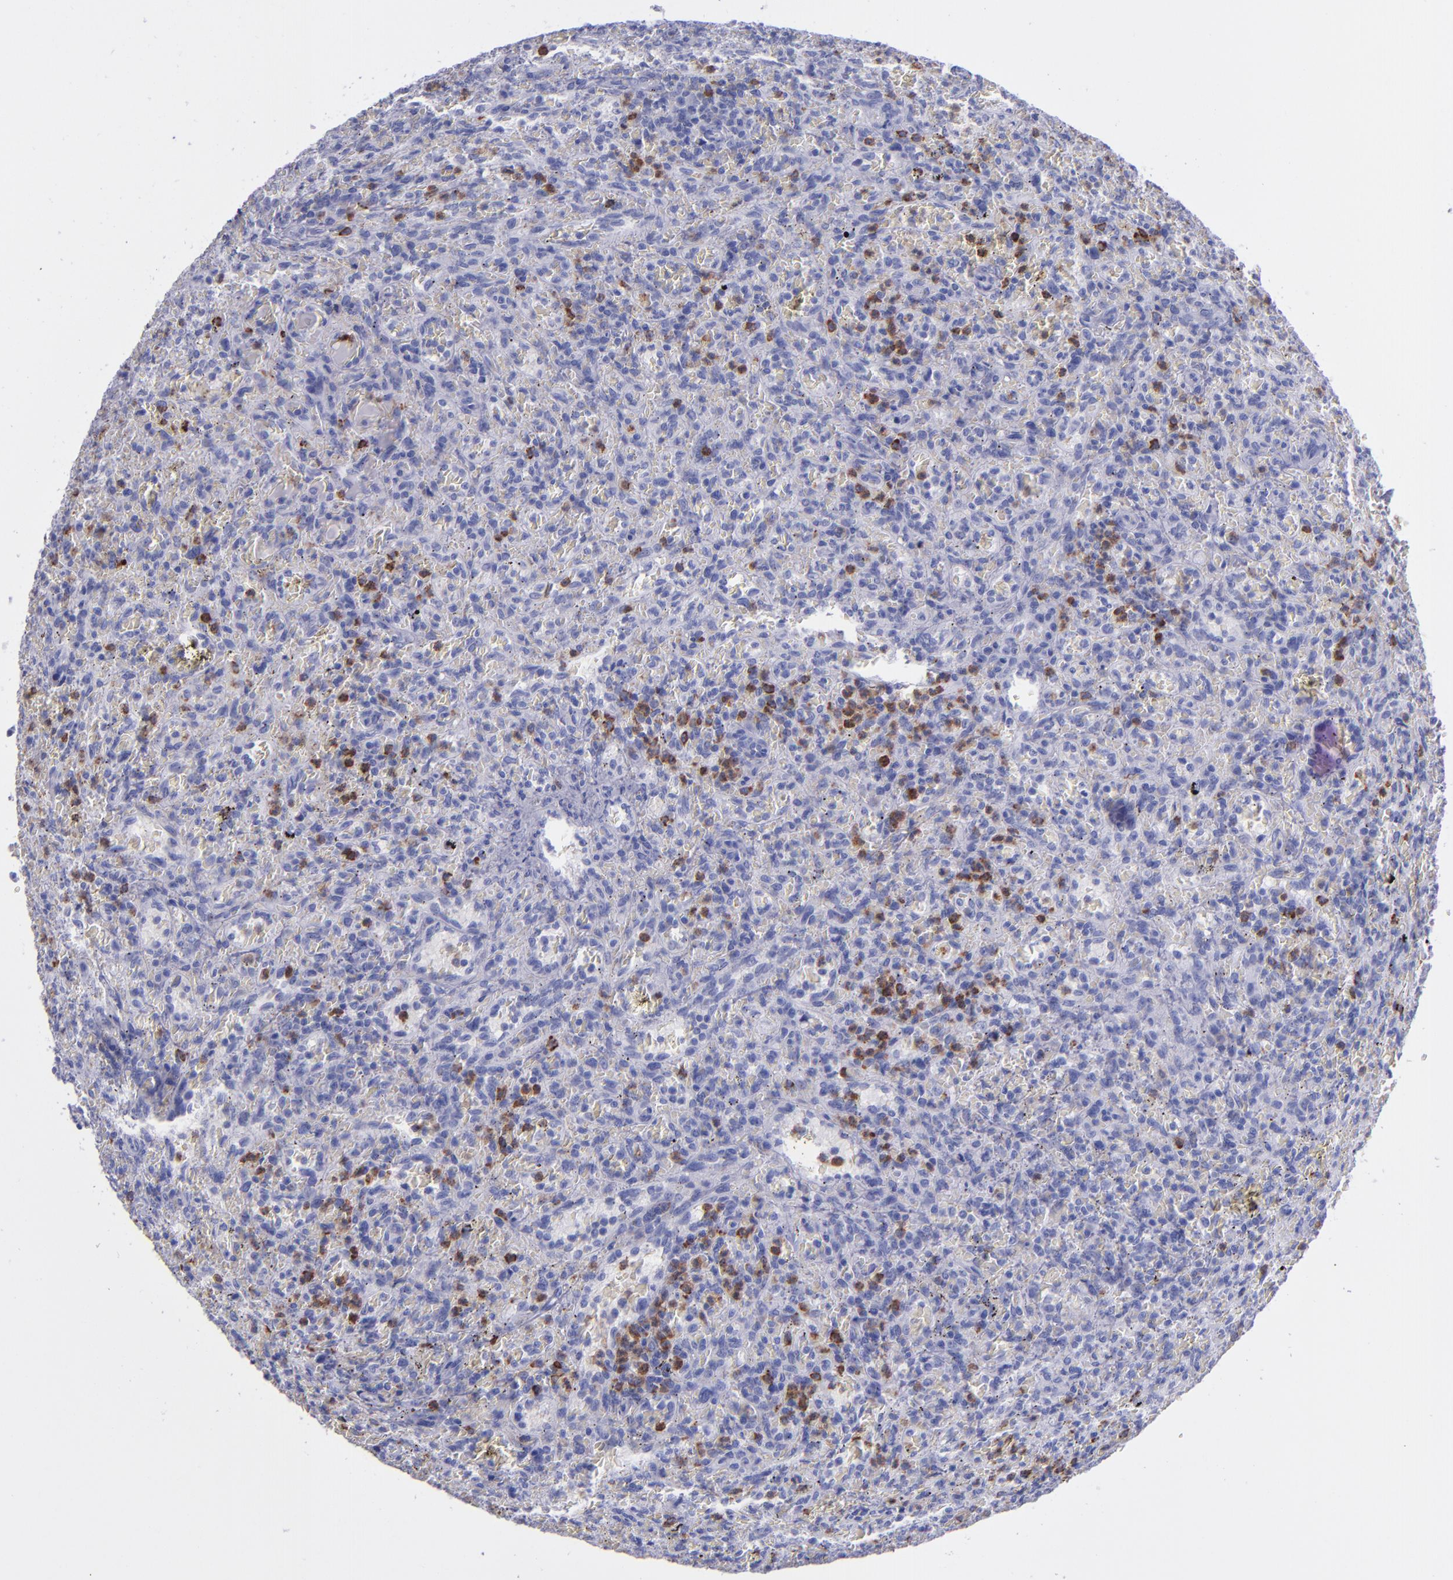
{"staining": {"intensity": "negative", "quantity": "none", "location": "none"}, "tissue": "lymphoma", "cell_type": "Tumor cells", "image_type": "cancer", "snomed": [{"axis": "morphology", "description": "Malignant lymphoma, non-Hodgkin's type, Low grade"}, {"axis": "topography", "description": "Spleen"}], "caption": "Human malignant lymphoma, non-Hodgkin's type (low-grade) stained for a protein using immunohistochemistry demonstrates no positivity in tumor cells.", "gene": "CR1", "patient": {"sex": "female", "age": 64}}